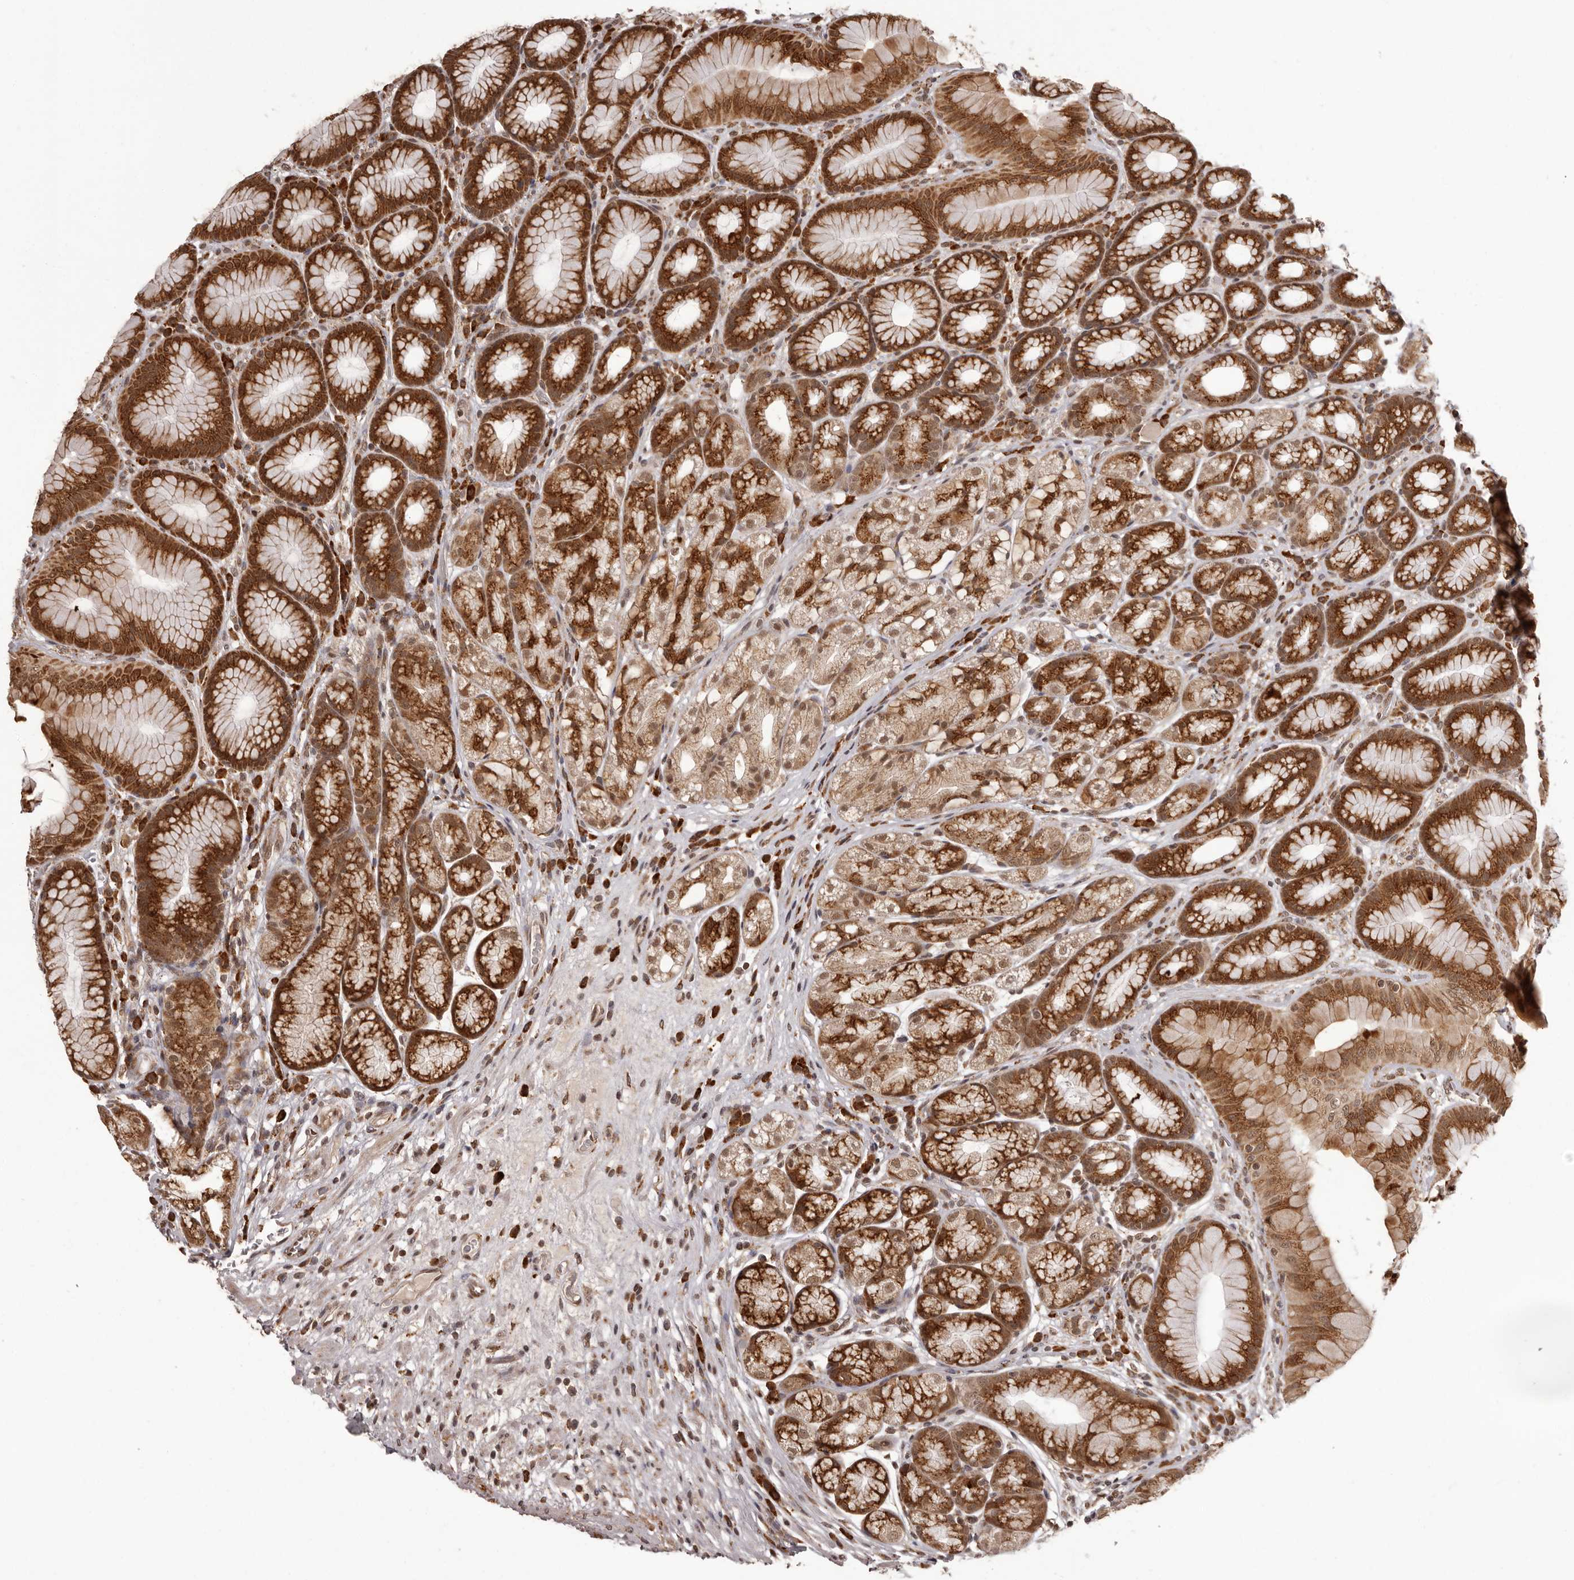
{"staining": {"intensity": "strong", "quantity": ">75%", "location": "cytoplasmic/membranous"}, "tissue": "stomach", "cell_type": "Glandular cells", "image_type": "normal", "snomed": [{"axis": "morphology", "description": "Normal tissue, NOS"}, {"axis": "topography", "description": "Stomach"}], "caption": "A brown stain labels strong cytoplasmic/membranous staining of a protein in glandular cells of unremarkable stomach.", "gene": "IL32", "patient": {"sex": "male", "age": 57}}